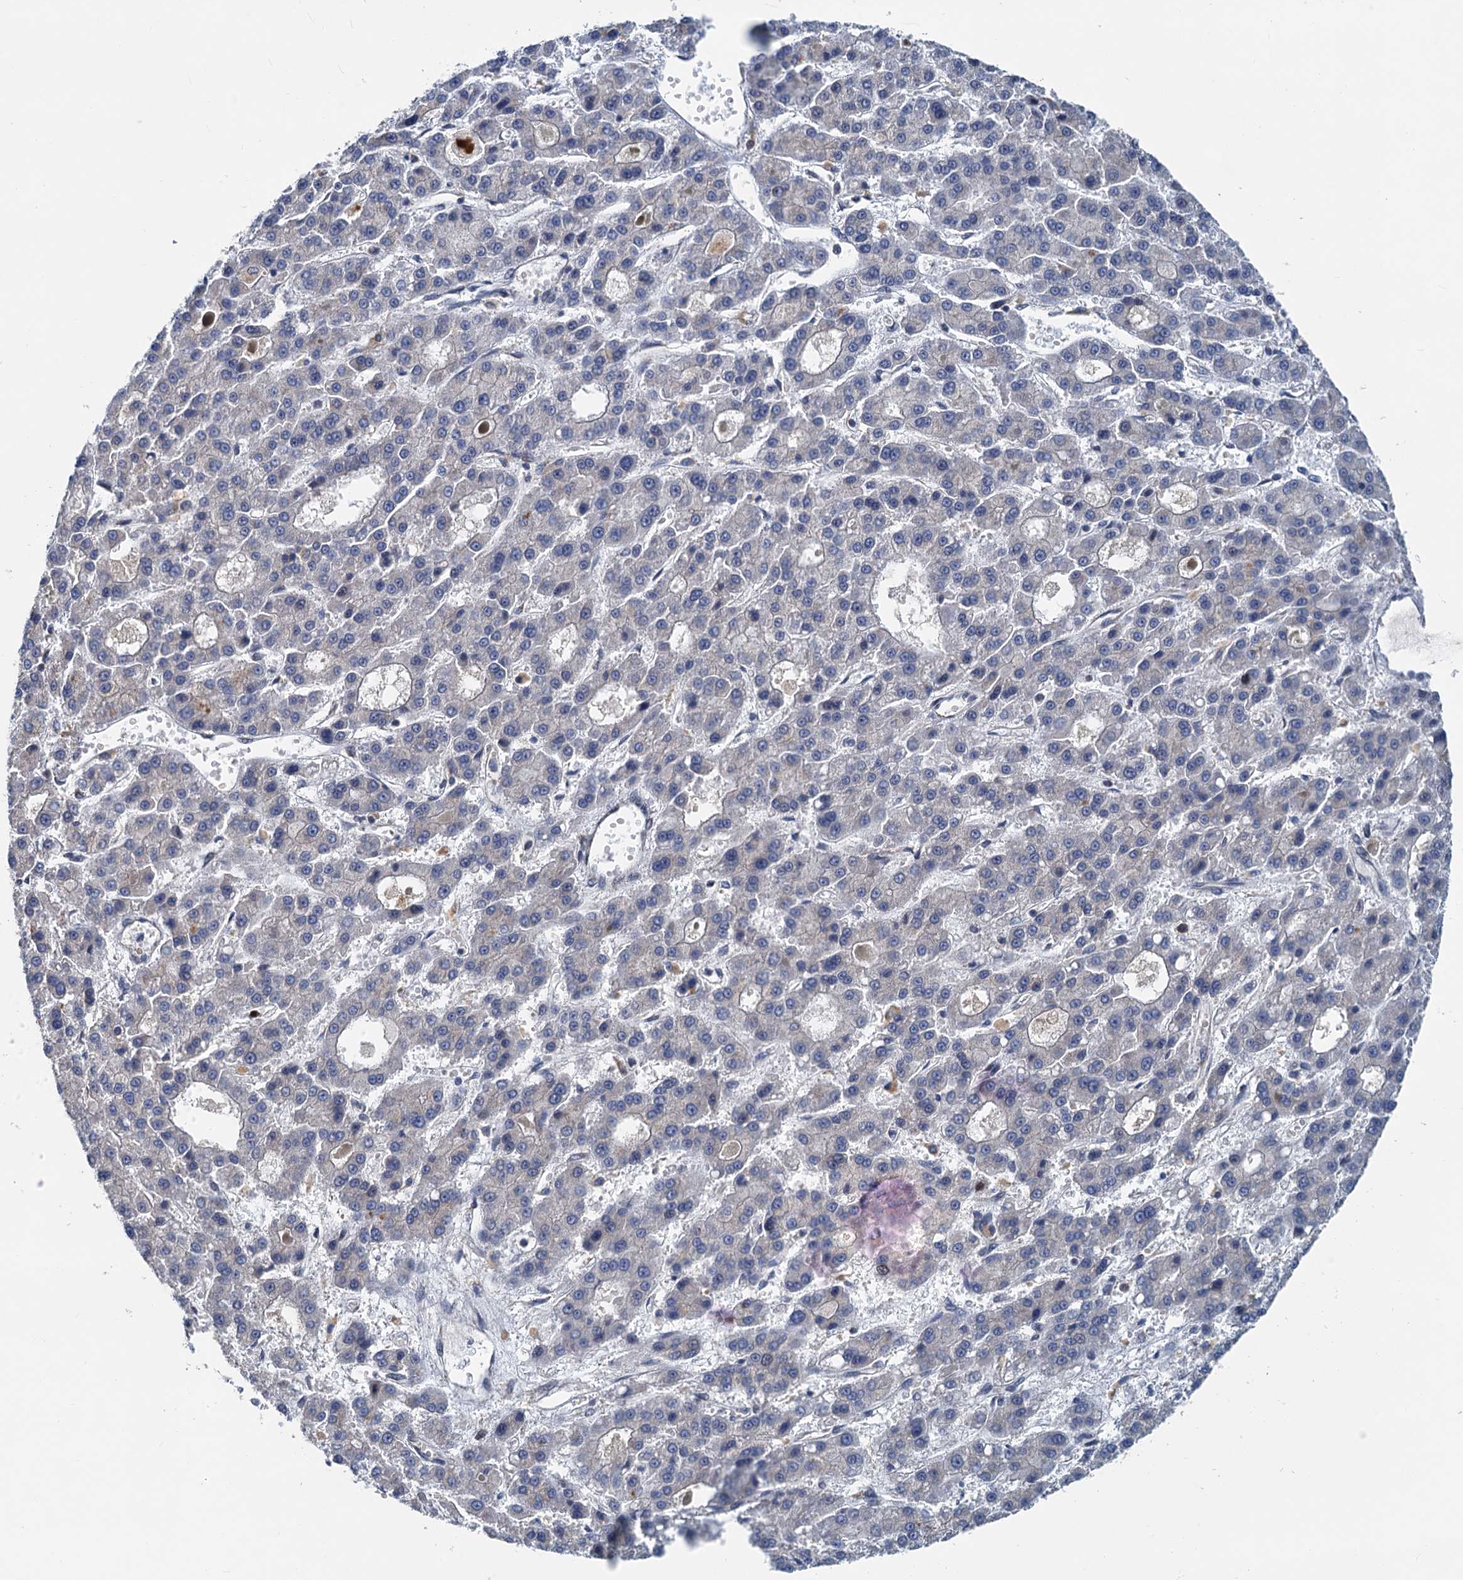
{"staining": {"intensity": "negative", "quantity": "none", "location": "none"}, "tissue": "liver cancer", "cell_type": "Tumor cells", "image_type": "cancer", "snomed": [{"axis": "morphology", "description": "Carcinoma, Hepatocellular, NOS"}, {"axis": "topography", "description": "Liver"}], "caption": "IHC of human hepatocellular carcinoma (liver) shows no positivity in tumor cells.", "gene": "TEDC1", "patient": {"sex": "male", "age": 70}}